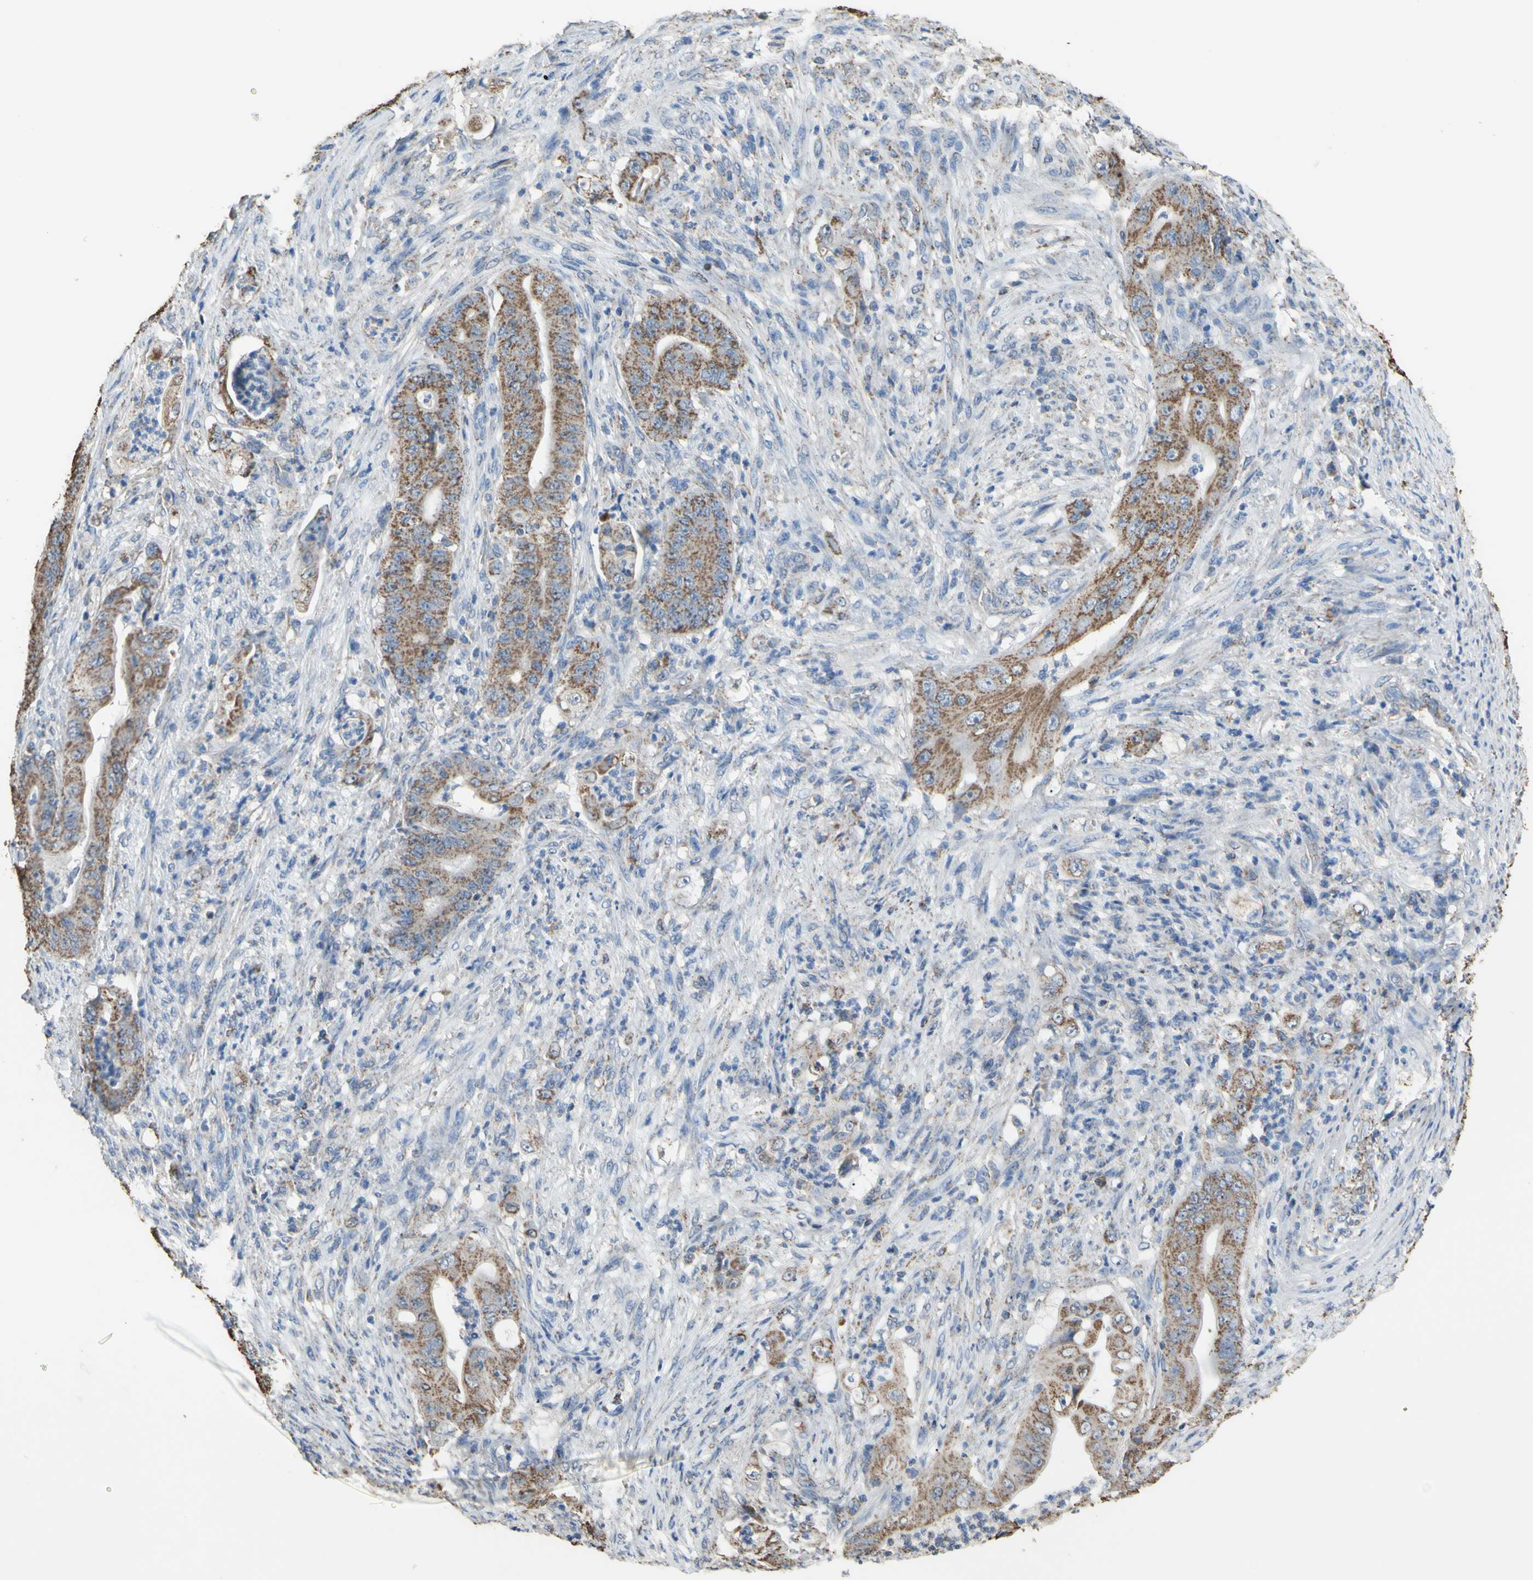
{"staining": {"intensity": "moderate", "quantity": ">75%", "location": "cytoplasmic/membranous"}, "tissue": "stomach cancer", "cell_type": "Tumor cells", "image_type": "cancer", "snomed": [{"axis": "morphology", "description": "Adenocarcinoma, NOS"}, {"axis": "topography", "description": "Stomach"}], "caption": "The photomicrograph demonstrates a brown stain indicating the presence of a protein in the cytoplasmic/membranous of tumor cells in adenocarcinoma (stomach). (DAB IHC with brightfield microscopy, high magnification).", "gene": "CMKLR2", "patient": {"sex": "female", "age": 73}}